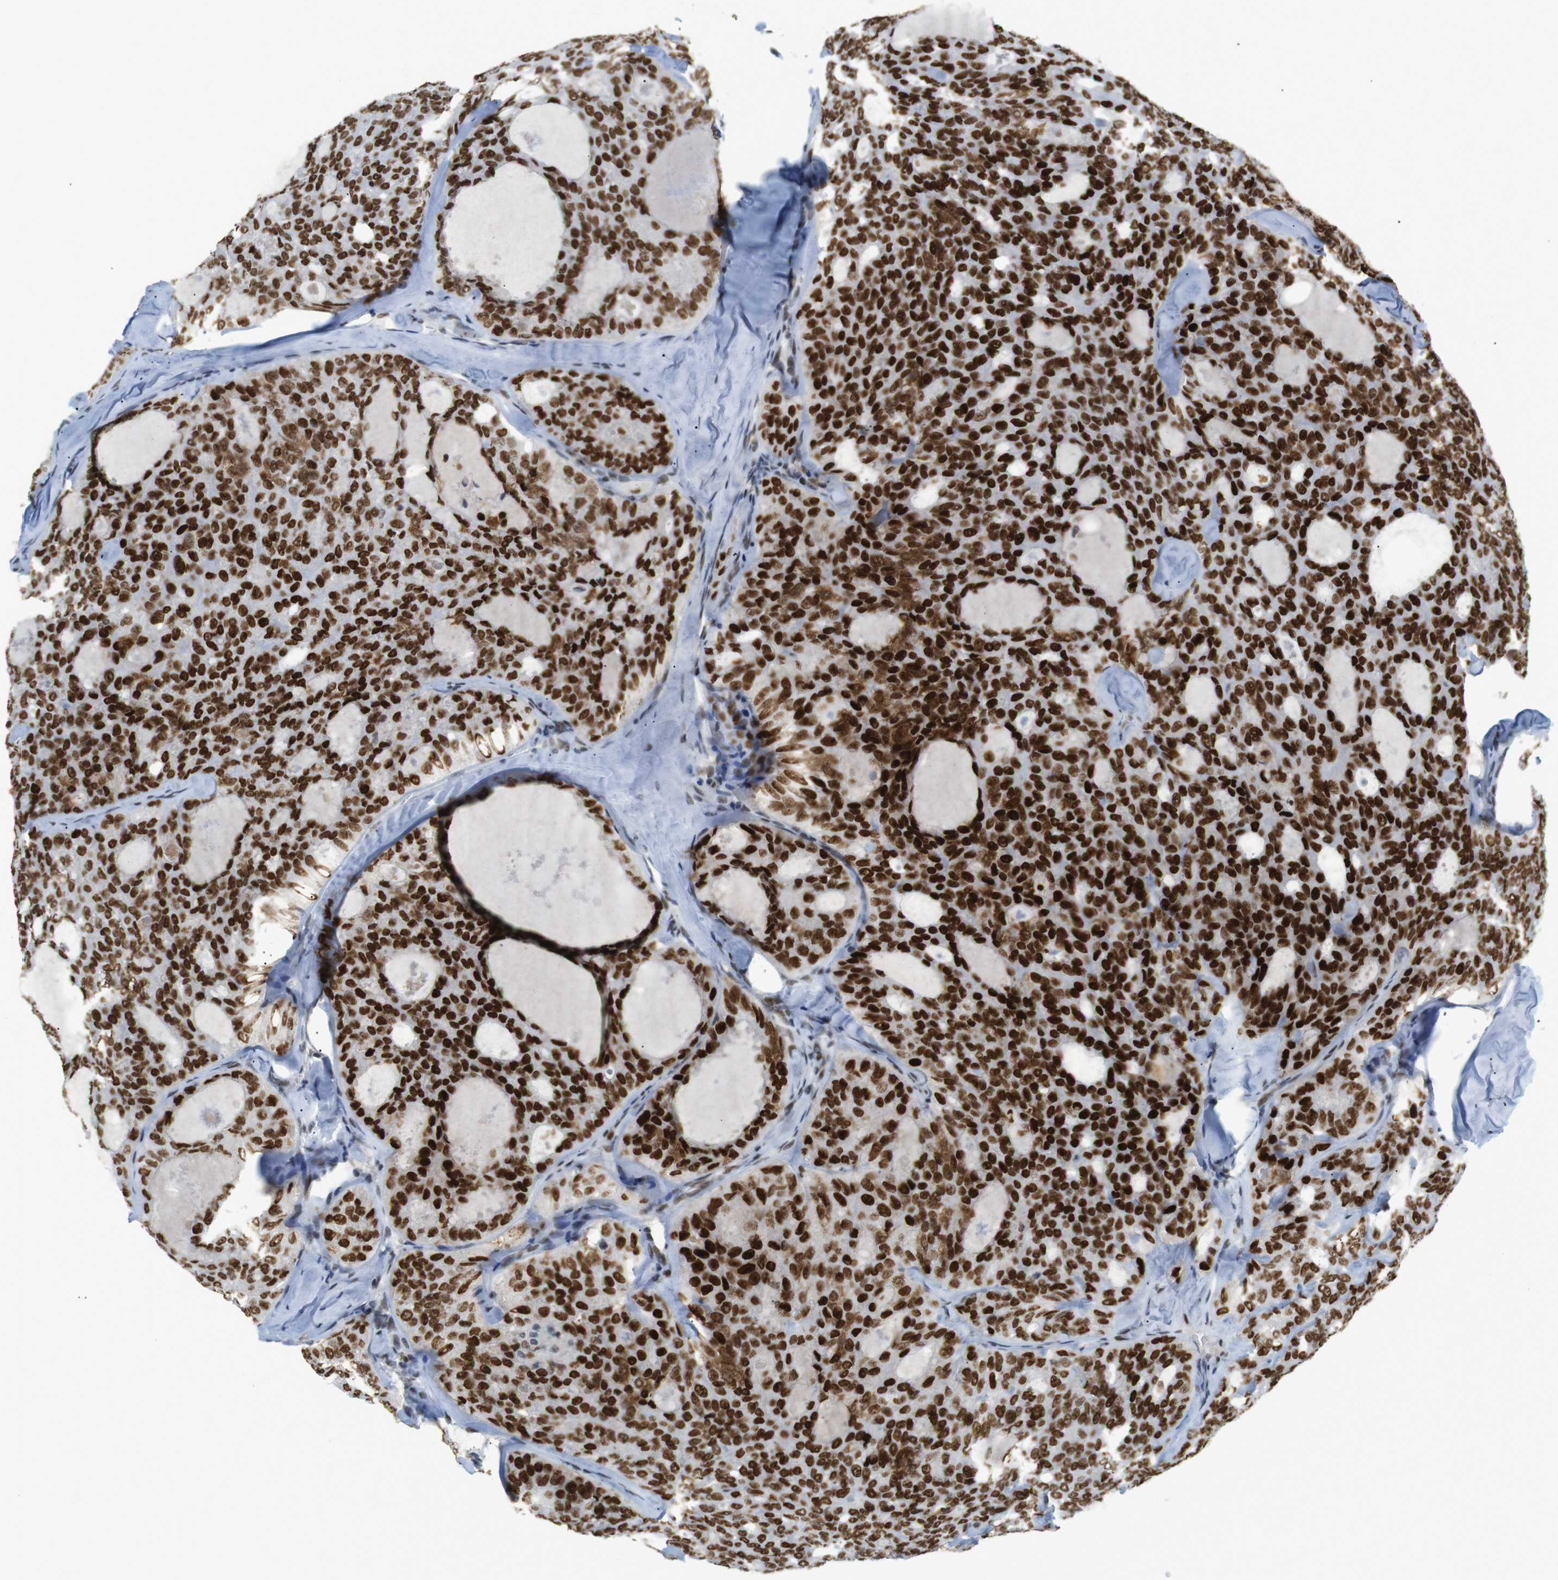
{"staining": {"intensity": "strong", "quantity": ">75%", "location": "nuclear"}, "tissue": "thyroid cancer", "cell_type": "Tumor cells", "image_type": "cancer", "snomed": [{"axis": "morphology", "description": "Follicular adenoma carcinoma, NOS"}, {"axis": "topography", "description": "Thyroid gland"}], "caption": "This micrograph displays thyroid cancer (follicular adenoma carcinoma) stained with immunohistochemistry to label a protein in brown. The nuclear of tumor cells show strong positivity for the protein. Nuclei are counter-stained blue.", "gene": "RIOX2", "patient": {"sex": "male", "age": 75}}